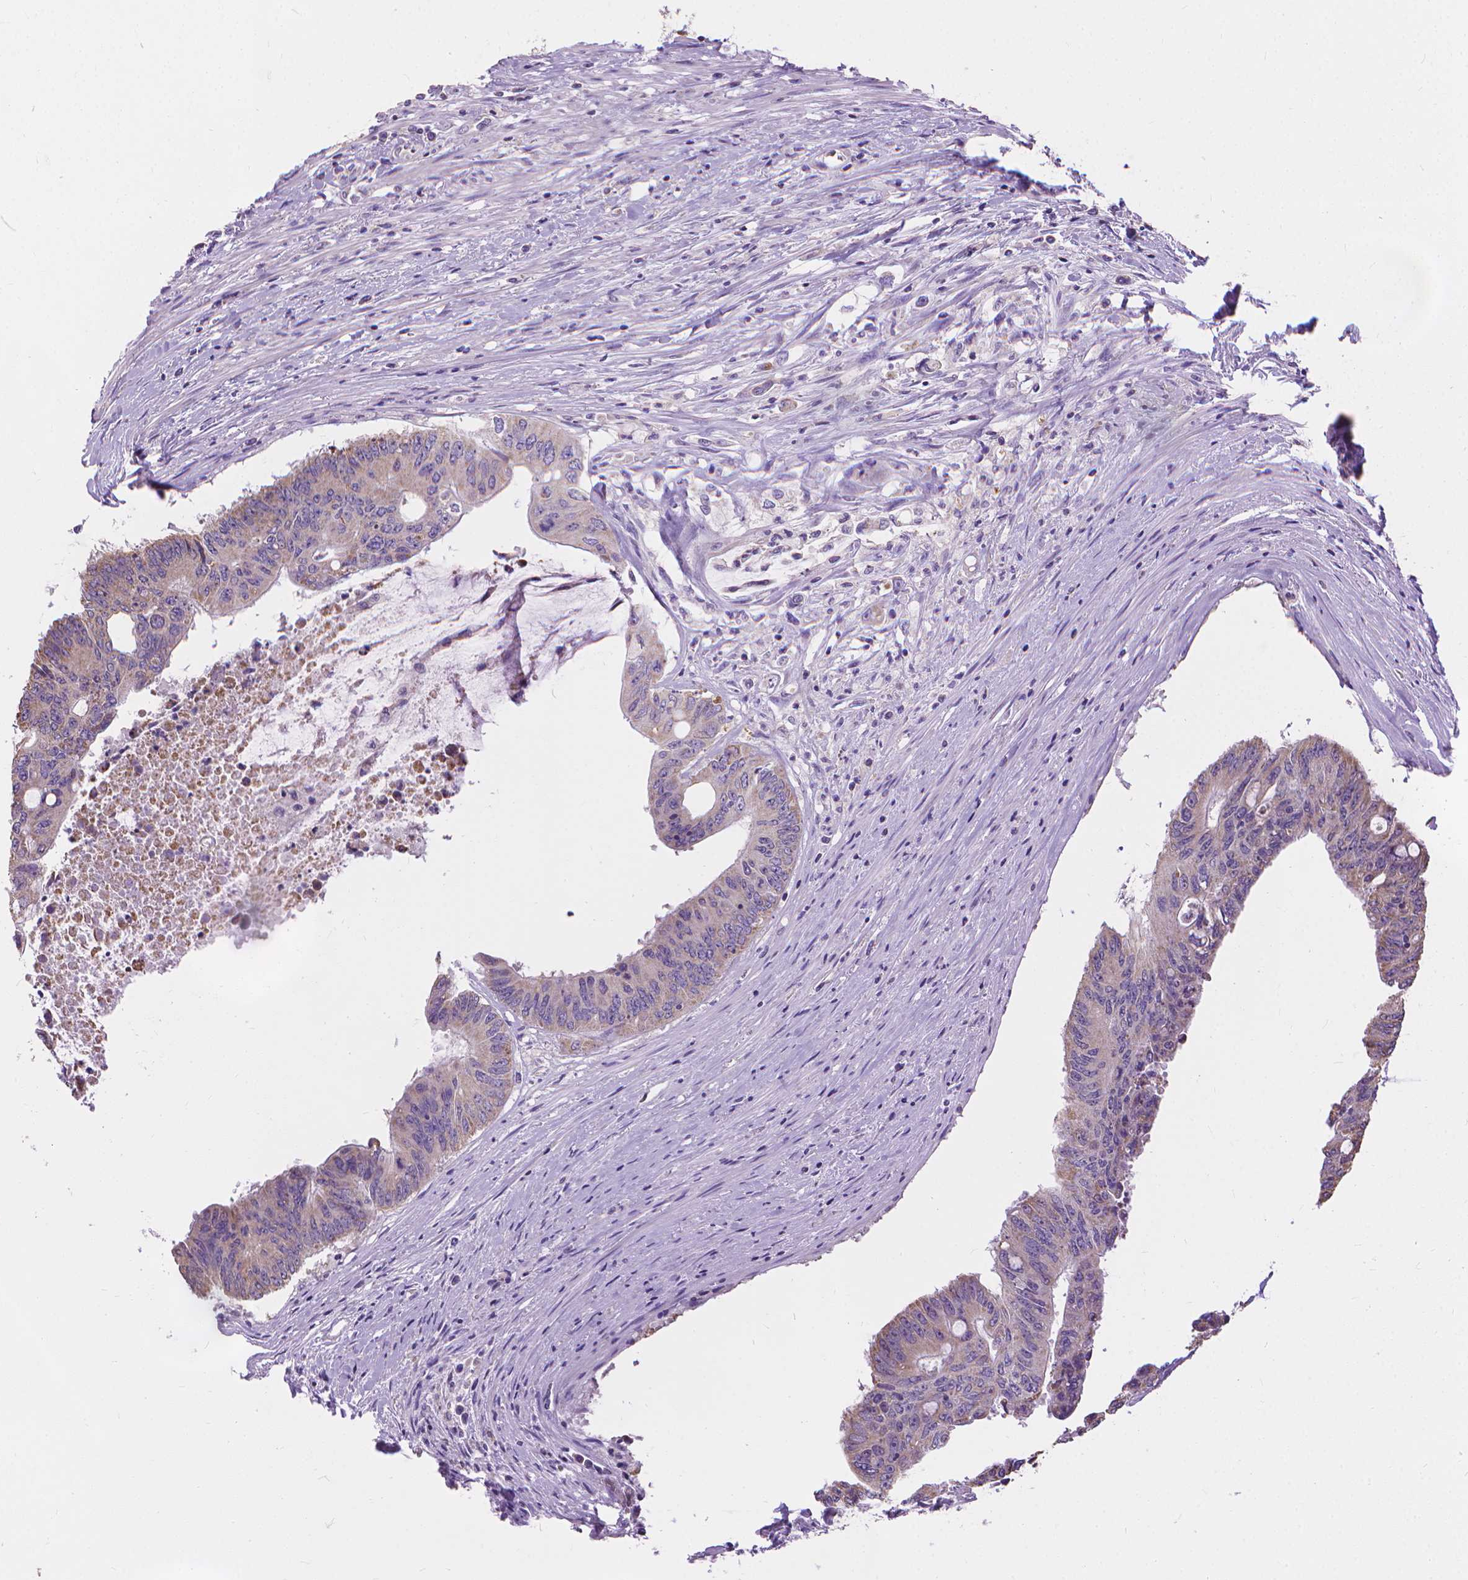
{"staining": {"intensity": "weak", "quantity": "25%-75%", "location": "cytoplasmic/membranous"}, "tissue": "colorectal cancer", "cell_type": "Tumor cells", "image_type": "cancer", "snomed": [{"axis": "morphology", "description": "Adenocarcinoma, NOS"}, {"axis": "topography", "description": "Rectum"}], "caption": "Colorectal cancer (adenocarcinoma) stained with a brown dye exhibits weak cytoplasmic/membranous positive positivity in approximately 25%-75% of tumor cells.", "gene": "SYN1", "patient": {"sex": "male", "age": 59}}